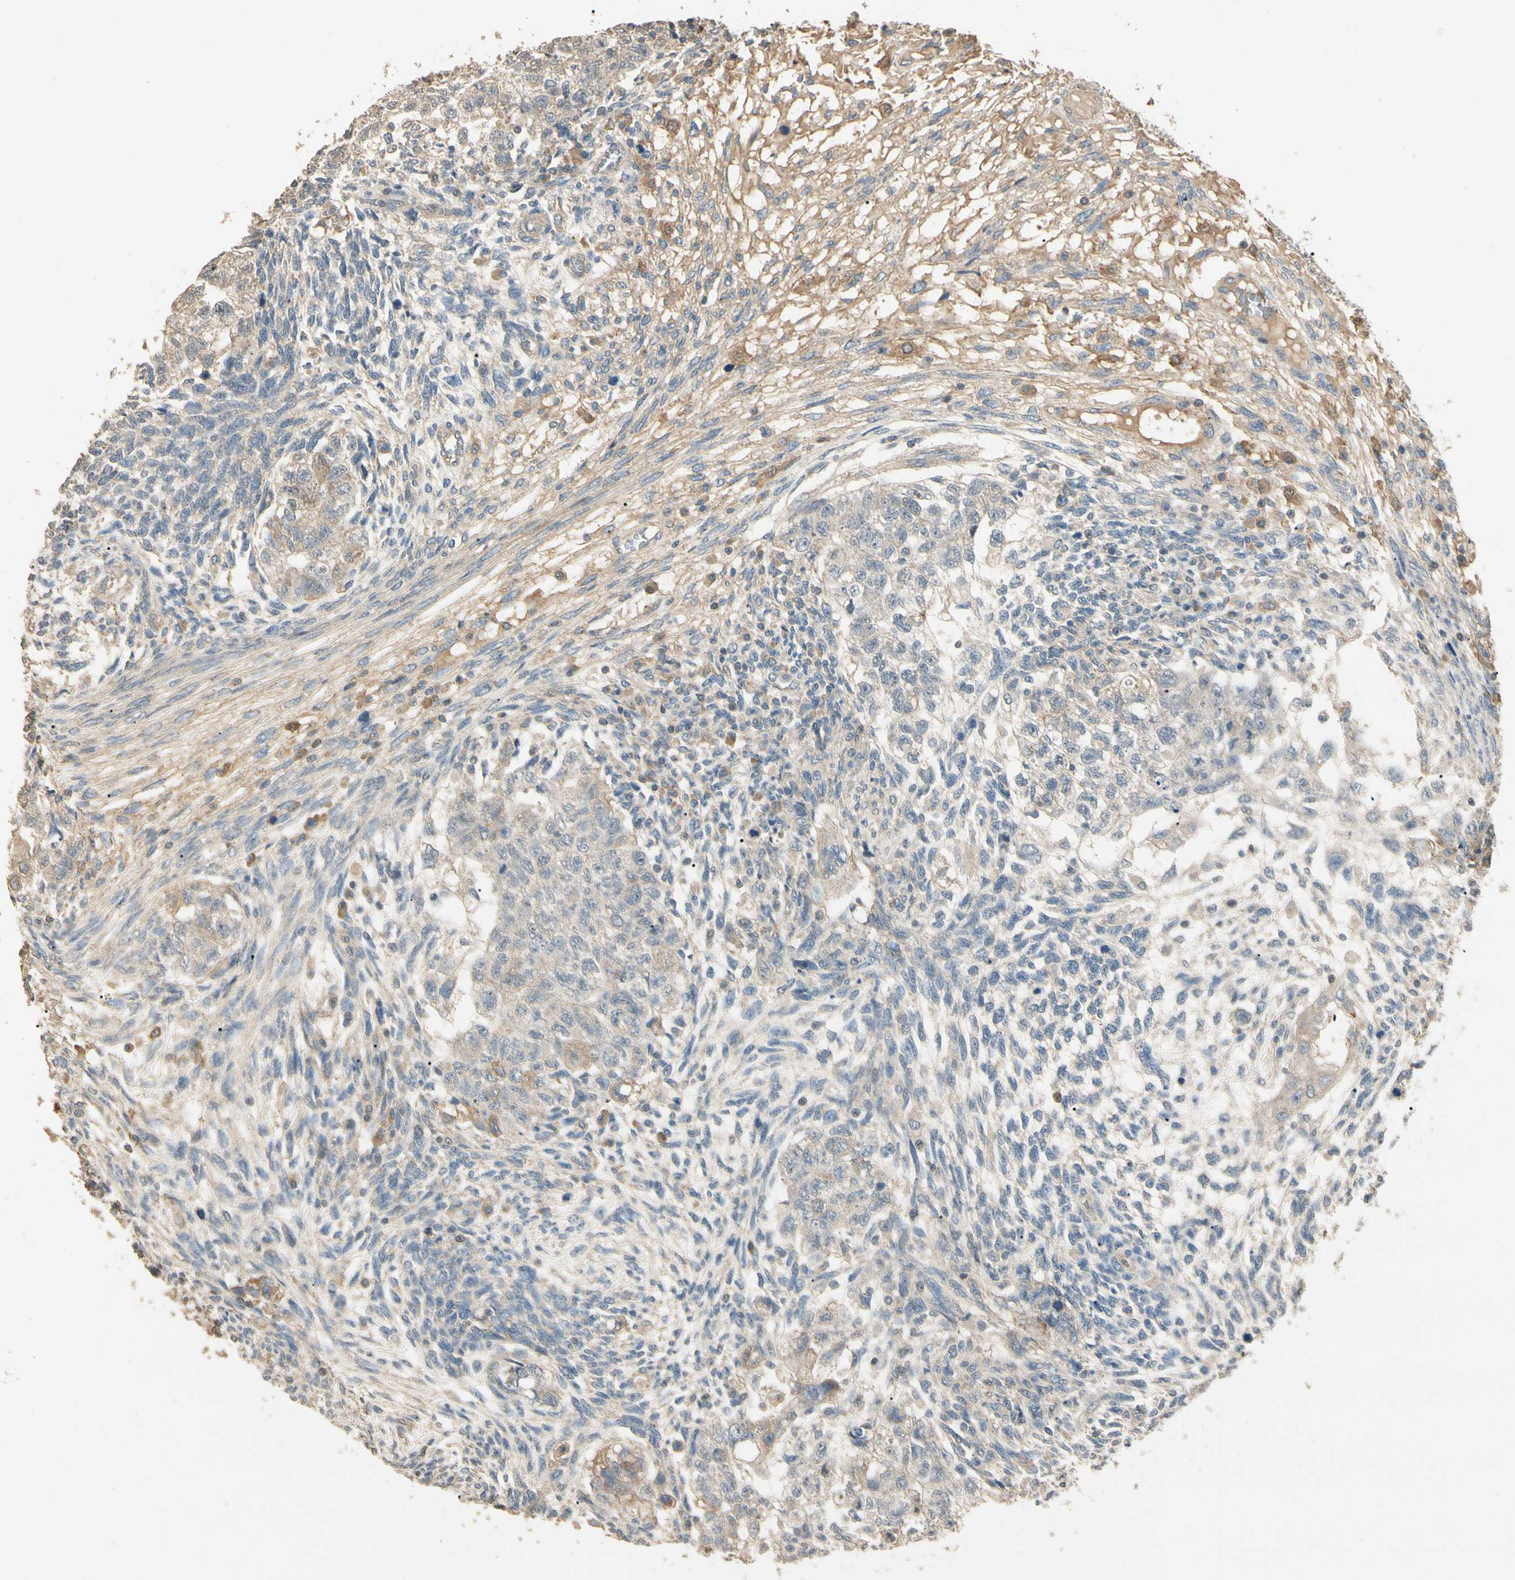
{"staining": {"intensity": "weak", "quantity": "<25%", "location": "cytoplasmic/membranous"}, "tissue": "testis cancer", "cell_type": "Tumor cells", "image_type": "cancer", "snomed": [{"axis": "morphology", "description": "Normal tissue, NOS"}, {"axis": "morphology", "description": "Carcinoma, Embryonal, NOS"}, {"axis": "topography", "description": "Testis"}], "caption": "This photomicrograph is of testis cancer (embryonal carcinoma) stained with IHC to label a protein in brown with the nuclei are counter-stained blue. There is no staining in tumor cells.", "gene": "CDH6", "patient": {"sex": "male", "age": 36}}